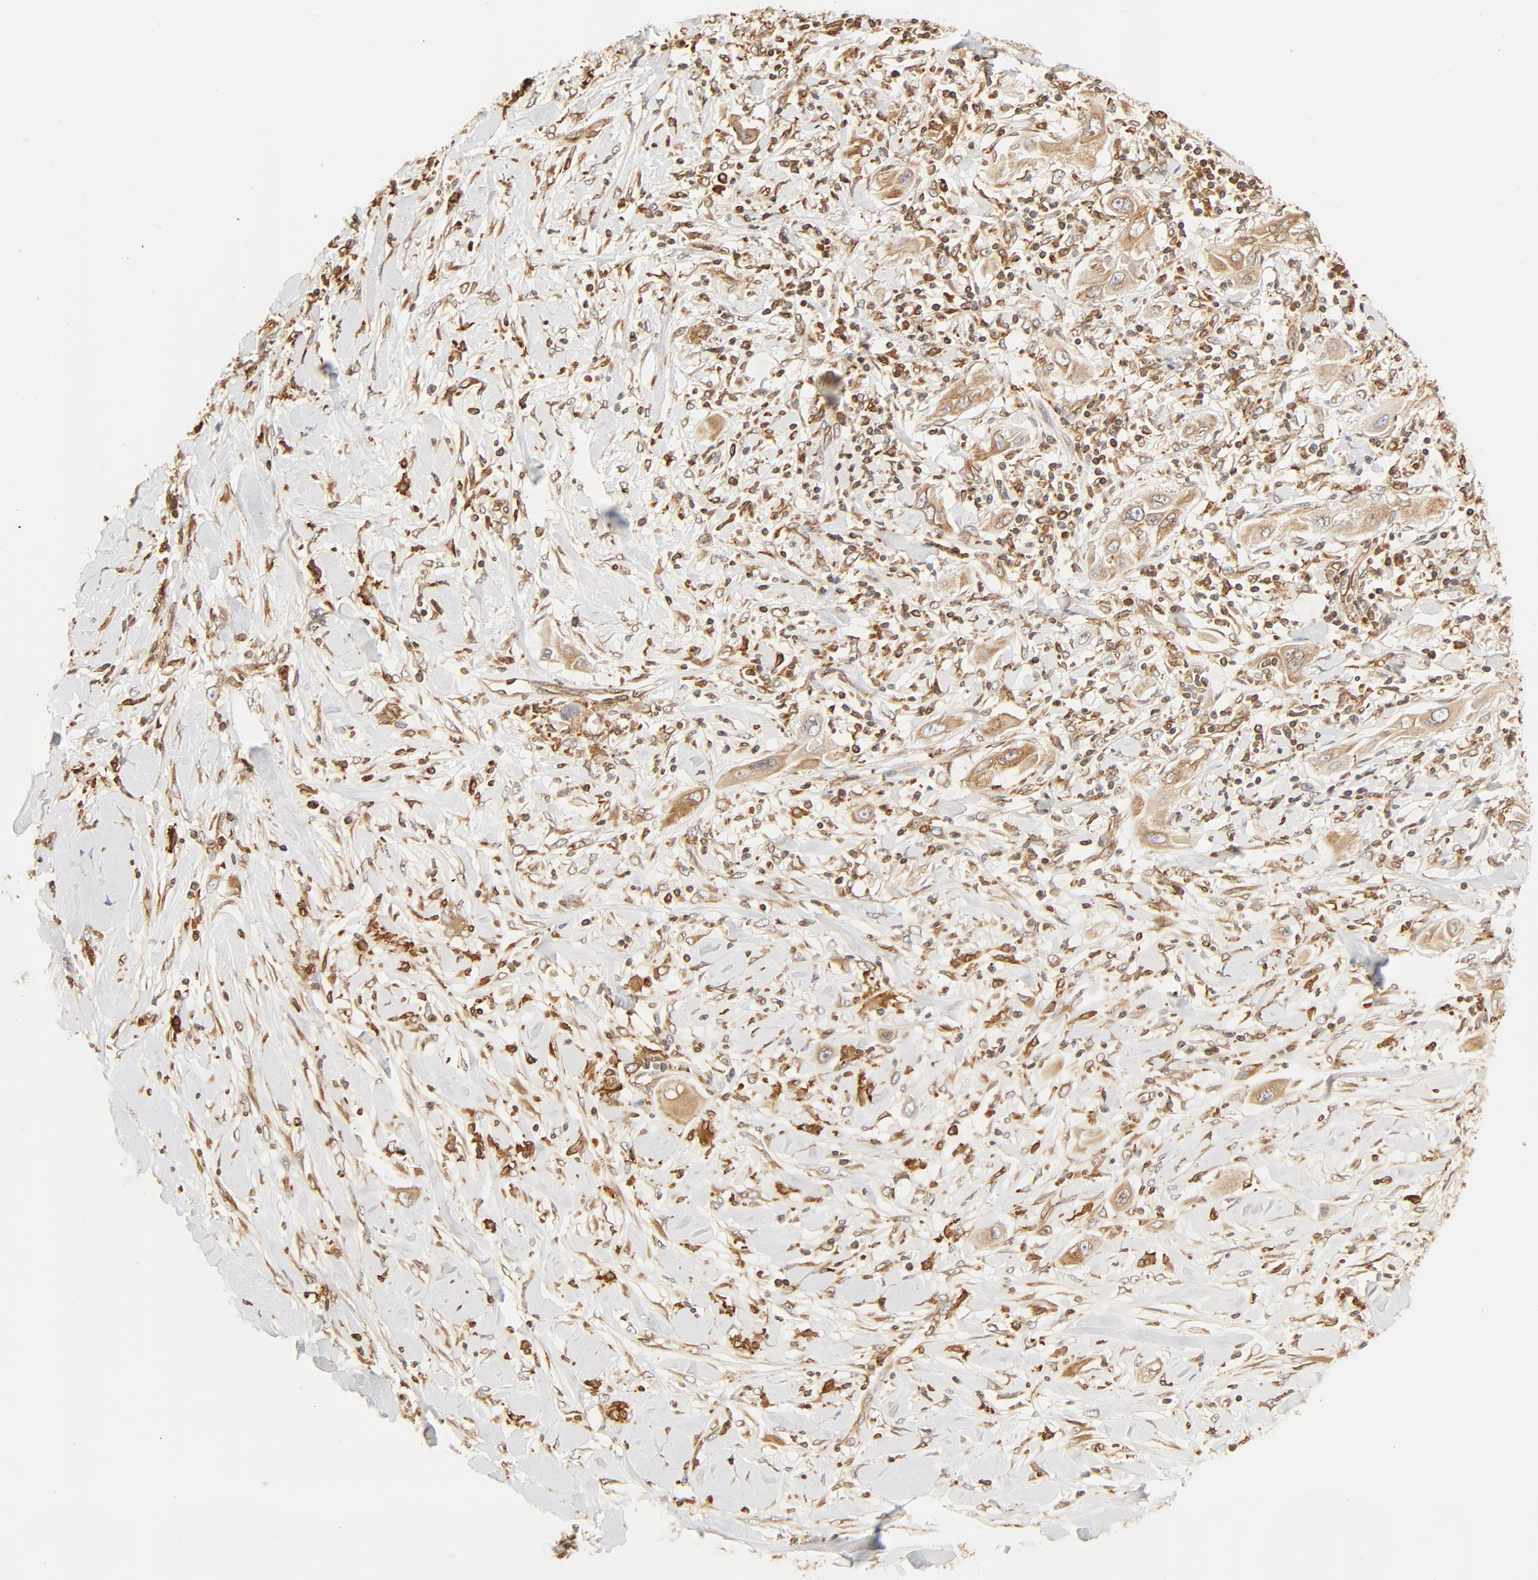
{"staining": {"intensity": "moderate", "quantity": ">75%", "location": "cytoplasmic/membranous"}, "tissue": "lung cancer", "cell_type": "Tumor cells", "image_type": "cancer", "snomed": [{"axis": "morphology", "description": "Squamous cell carcinoma, NOS"}, {"axis": "topography", "description": "Lung"}], "caption": "Protein analysis of lung cancer (squamous cell carcinoma) tissue shows moderate cytoplasmic/membranous expression in approximately >75% of tumor cells. (DAB (3,3'-diaminobenzidine) IHC with brightfield microscopy, high magnification).", "gene": "BCAP31", "patient": {"sex": "female", "age": 47}}